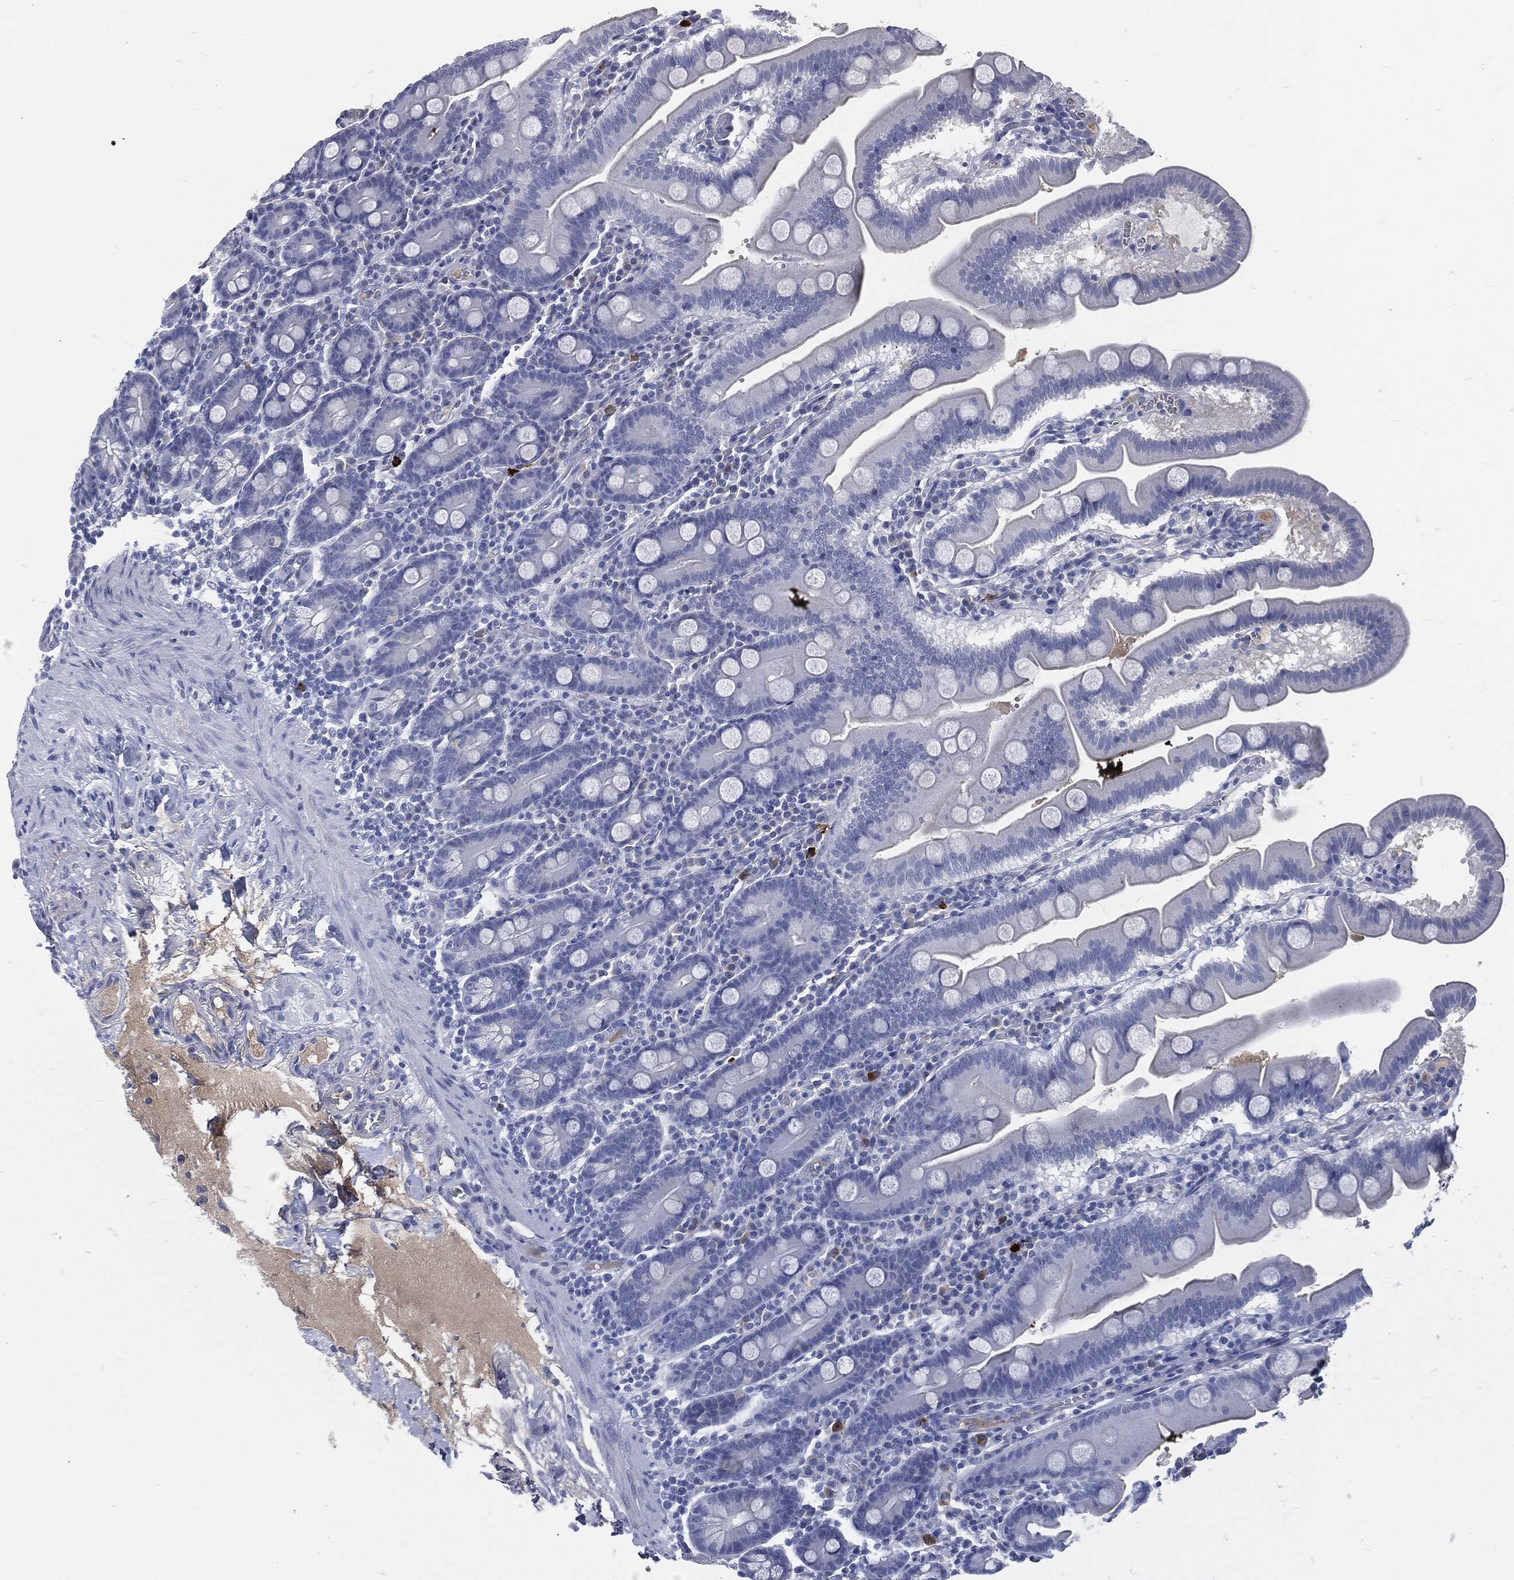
{"staining": {"intensity": "negative", "quantity": "none", "location": "none"}, "tissue": "duodenum", "cell_type": "Glandular cells", "image_type": "normal", "snomed": [{"axis": "morphology", "description": "Normal tissue, NOS"}, {"axis": "topography", "description": "Duodenum"}], "caption": "IHC image of unremarkable duodenum: duodenum stained with DAB (3,3'-diaminobenzidine) shows no significant protein expression in glandular cells. The staining is performed using DAB brown chromogen with nuclei counter-stained in using hematoxylin.", "gene": "MST1", "patient": {"sex": "male", "age": 59}}